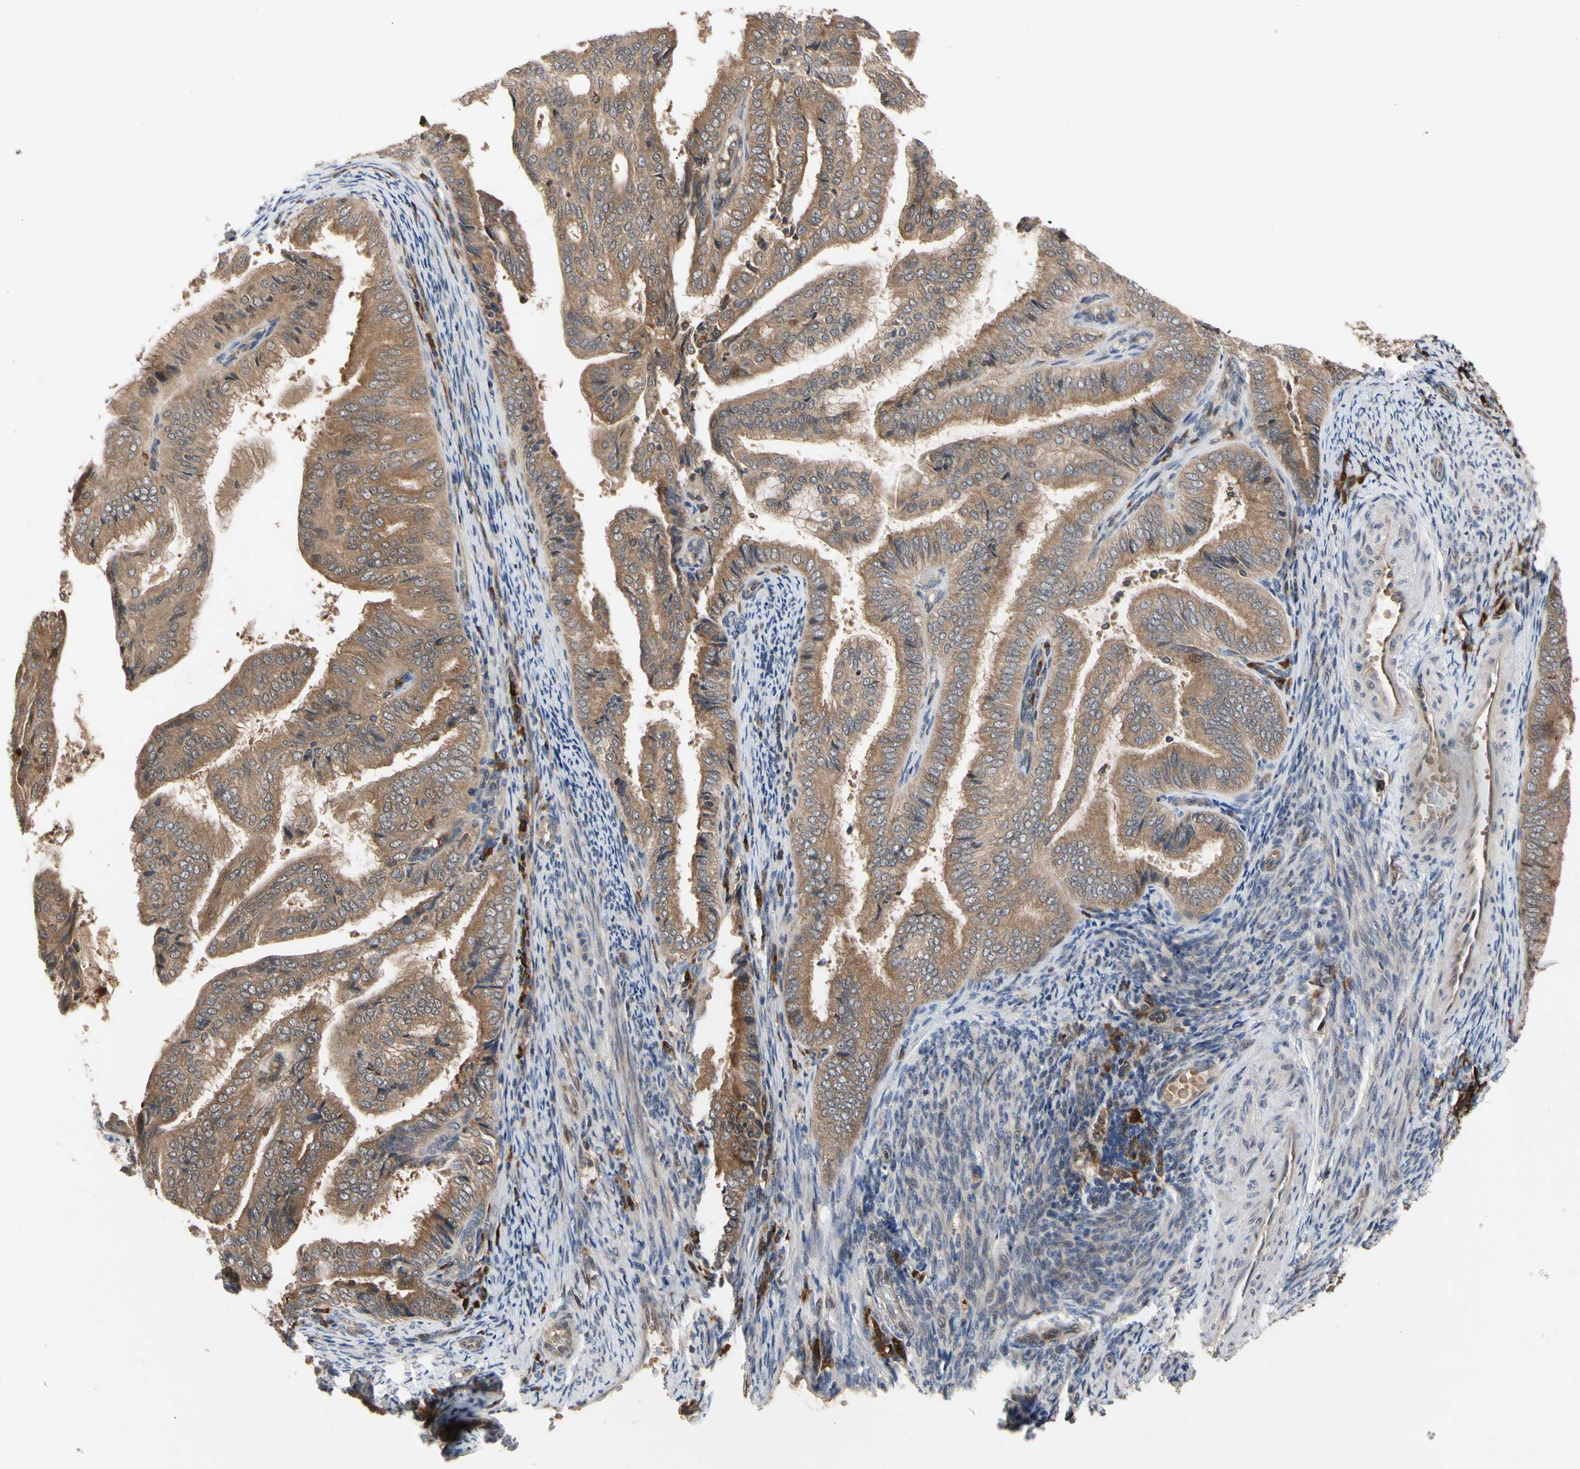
{"staining": {"intensity": "moderate", "quantity": ">75%", "location": "cytoplasmic/membranous"}, "tissue": "endometrial cancer", "cell_type": "Tumor cells", "image_type": "cancer", "snomed": [{"axis": "morphology", "description": "Adenocarcinoma, NOS"}, {"axis": "topography", "description": "Endometrium"}], "caption": "Immunohistochemical staining of human endometrial cancer displays moderate cytoplasmic/membranous protein positivity in approximately >75% of tumor cells. (DAB (3,3'-diaminobenzidine) IHC, brown staining for protein, blue staining for nuclei).", "gene": "CYTIP", "patient": {"sex": "female", "age": 58}}